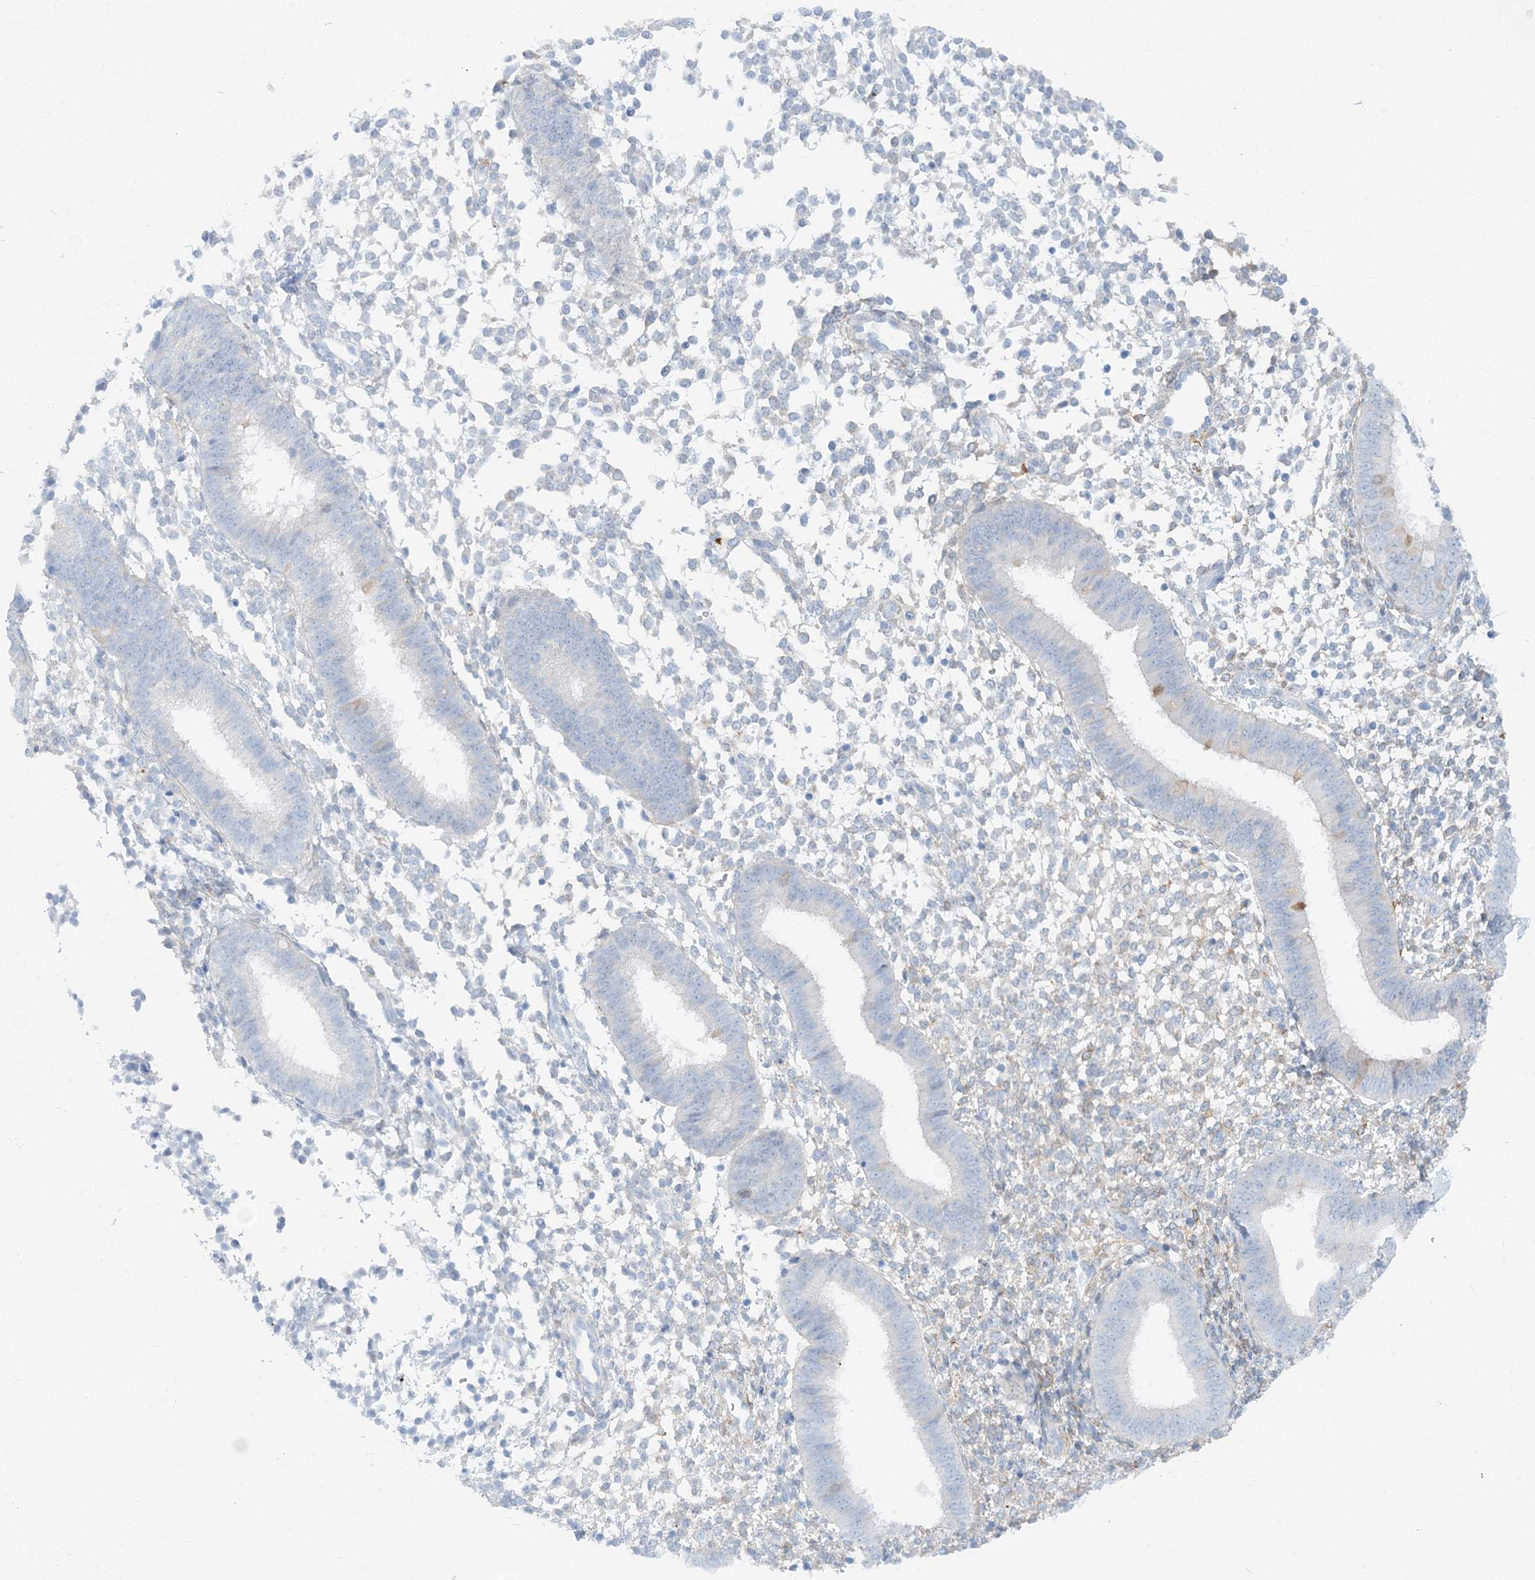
{"staining": {"intensity": "negative", "quantity": "none", "location": "none"}, "tissue": "endometrium", "cell_type": "Cells in endometrial stroma", "image_type": "normal", "snomed": [{"axis": "morphology", "description": "Normal tissue, NOS"}, {"axis": "topography", "description": "Uterus"}, {"axis": "topography", "description": "Endometrium"}], "caption": "The immunohistochemistry (IHC) photomicrograph has no significant expression in cells in endometrial stroma of endometrium. (Stains: DAB immunohistochemistry with hematoxylin counter stain, Microscopy: brightfield microscopy at high magnification).", "gene": "MARS2", "patient": {"sex": "female", "age": 48}}